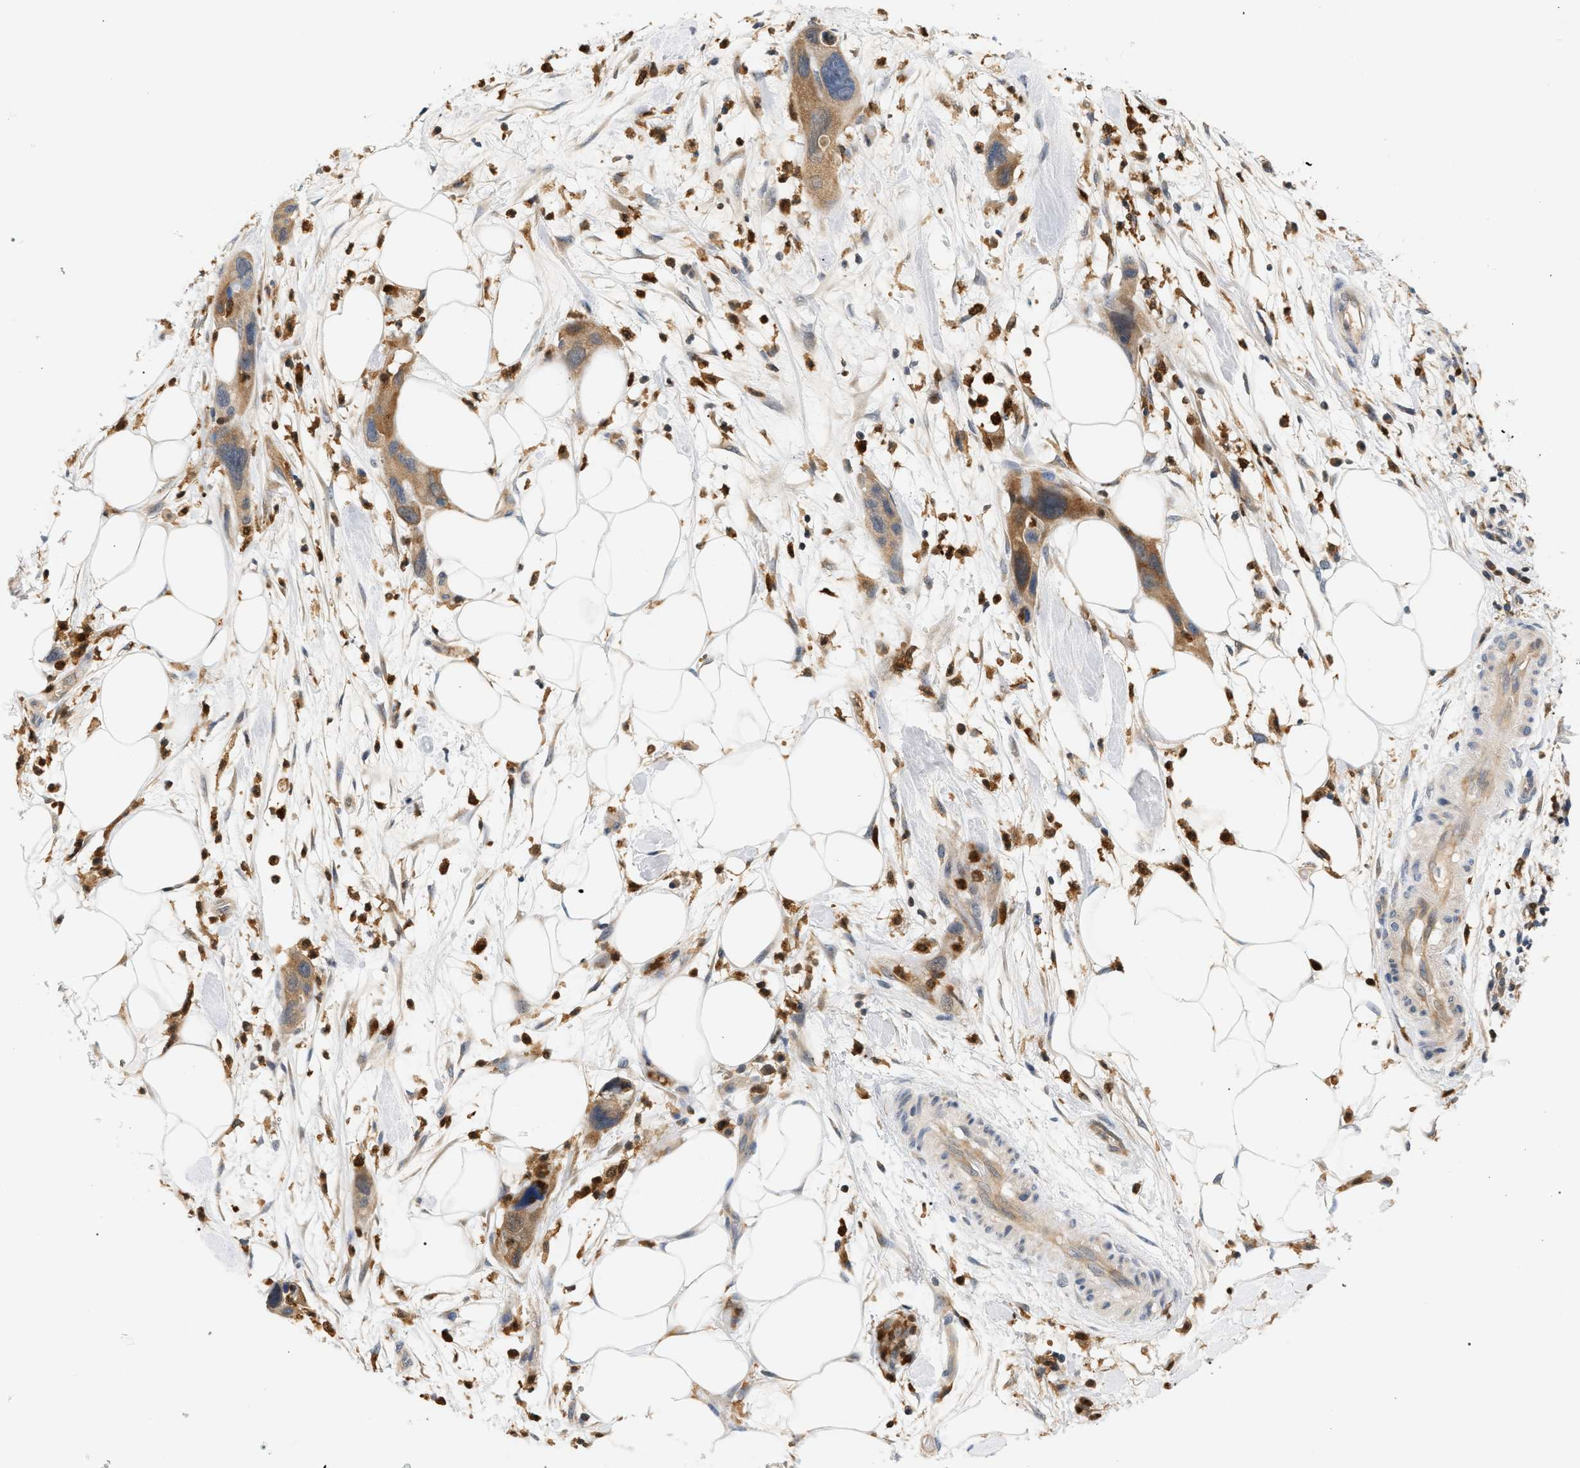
{"staining": {"intensity": "moderate", "quantity": ">75%", "location": "cytoplasmic/membranous"}, "tissue": "pancreatic cancer", "cell_type": "Tumor cells", "image_type": "cancer", "snomed": [{"axis": "morphology", "description": "Adenocarcinoma, NOS"}, {"axis": "topography", "description": "Pancreas"}], "caption": "A histopathology image showing moderate cytoplasmic/membranous expression in approximately >75% of tumor cells in pancreatic cancer (adenocarcinoma), as visualized by brown immunohistochemical staining.", "gene": "PYCARD", "patient": {"sex": "female", "age": 71}}